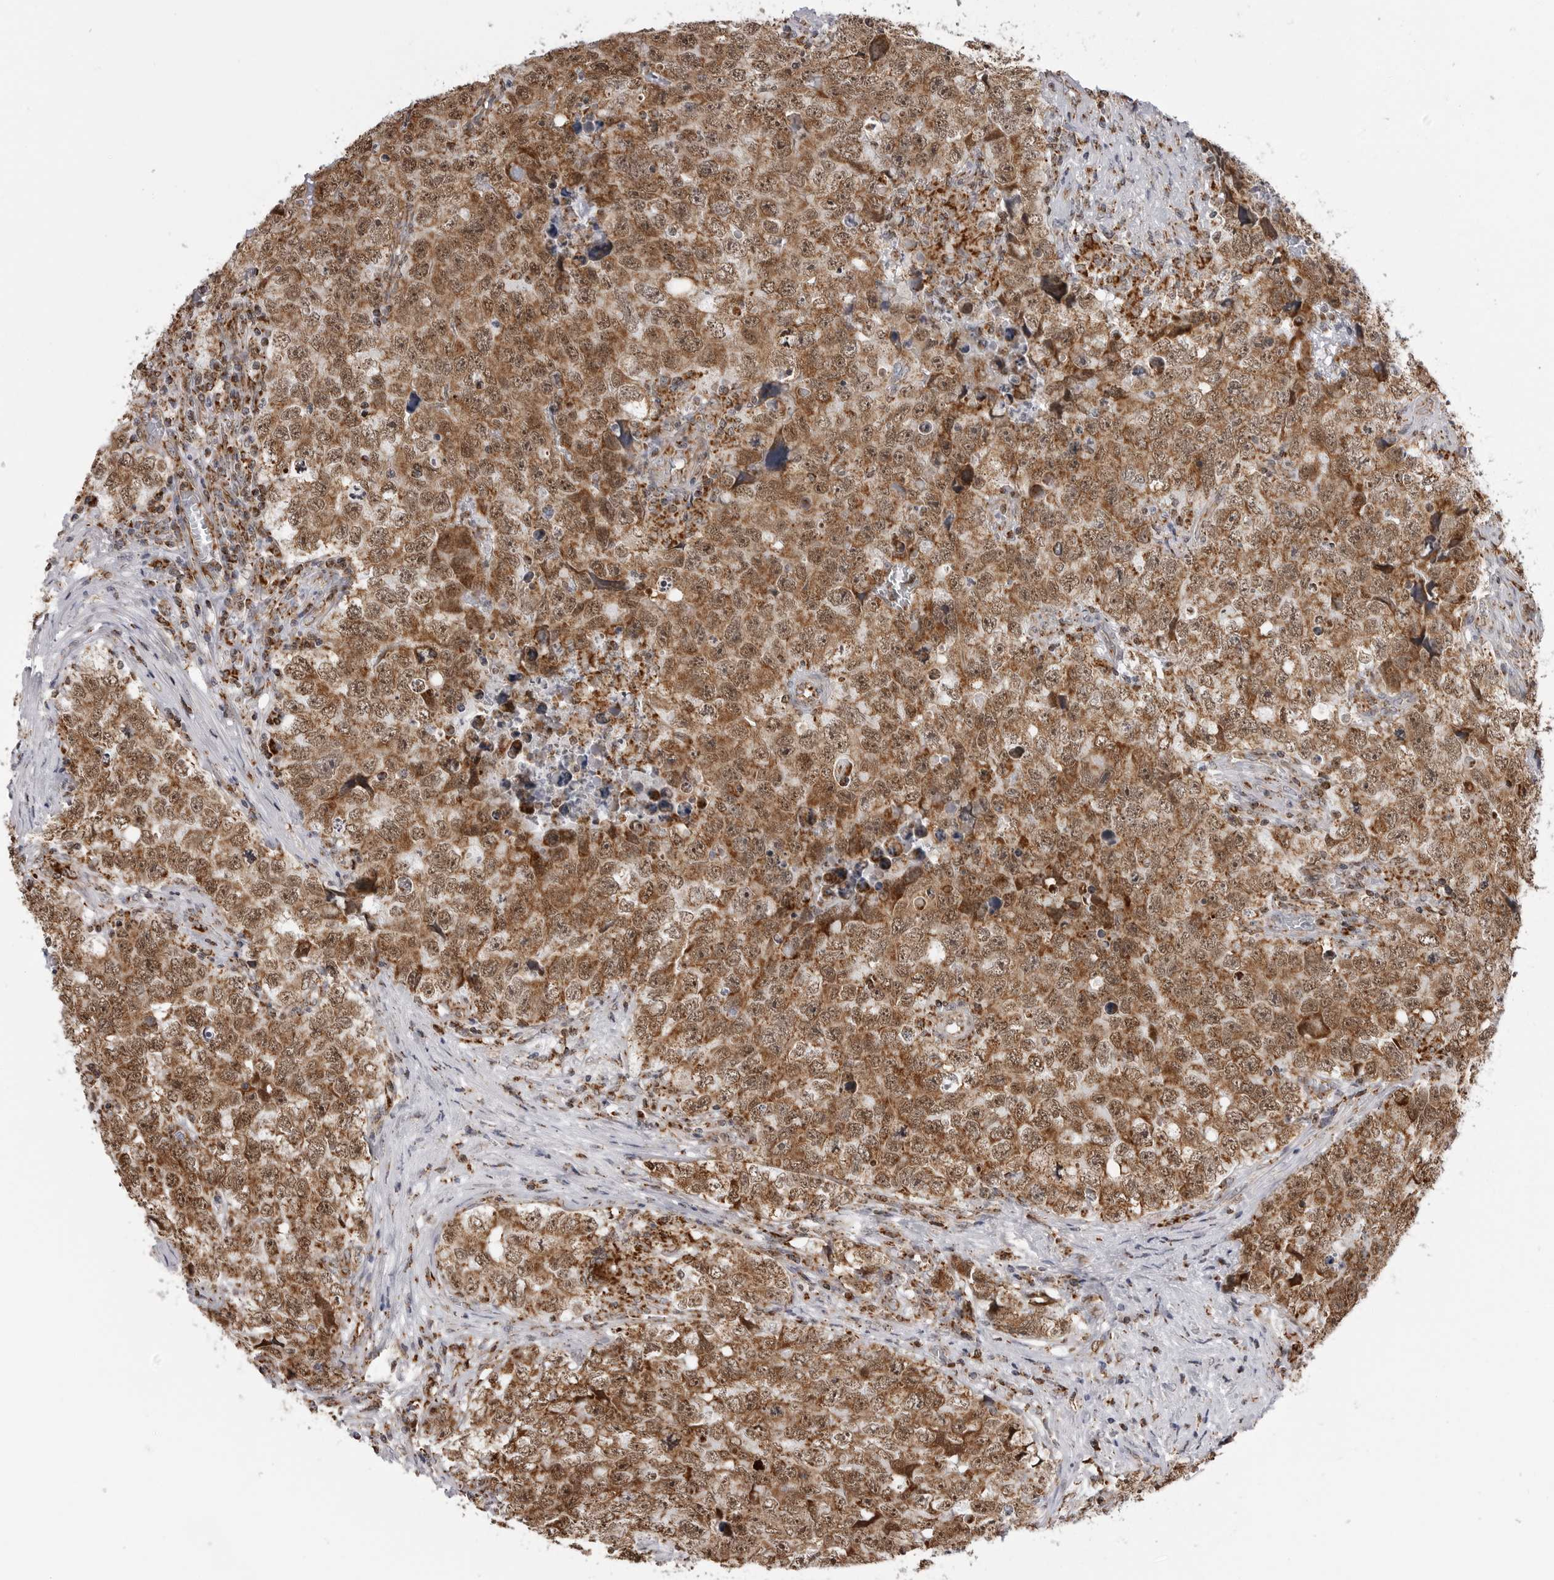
{"staining": {"intensity": "moderate", "quantity": ">75%", "location": "cytoplasmic/membranous,nuclear"}, "tissue": "testis cancer", "cell_type": "Tumor cells", "image_type": "cancer", "snomed": [{"axis": "morphology", "description": "Seminoma, NOS"}, {"axis": "morphology", "description": "Carcinoma, Embryonal, NOS"}, {"axis": "topography", "description": "Testis"}], "caption": "Protein staining shows moderate cytoplasmic/membranous and nuclear positivity in approximately >75% of tumor cells in embryonal carcinoma (testis).", "gene": "COX5A", "patient": {"sex": "male", "age": 43}}